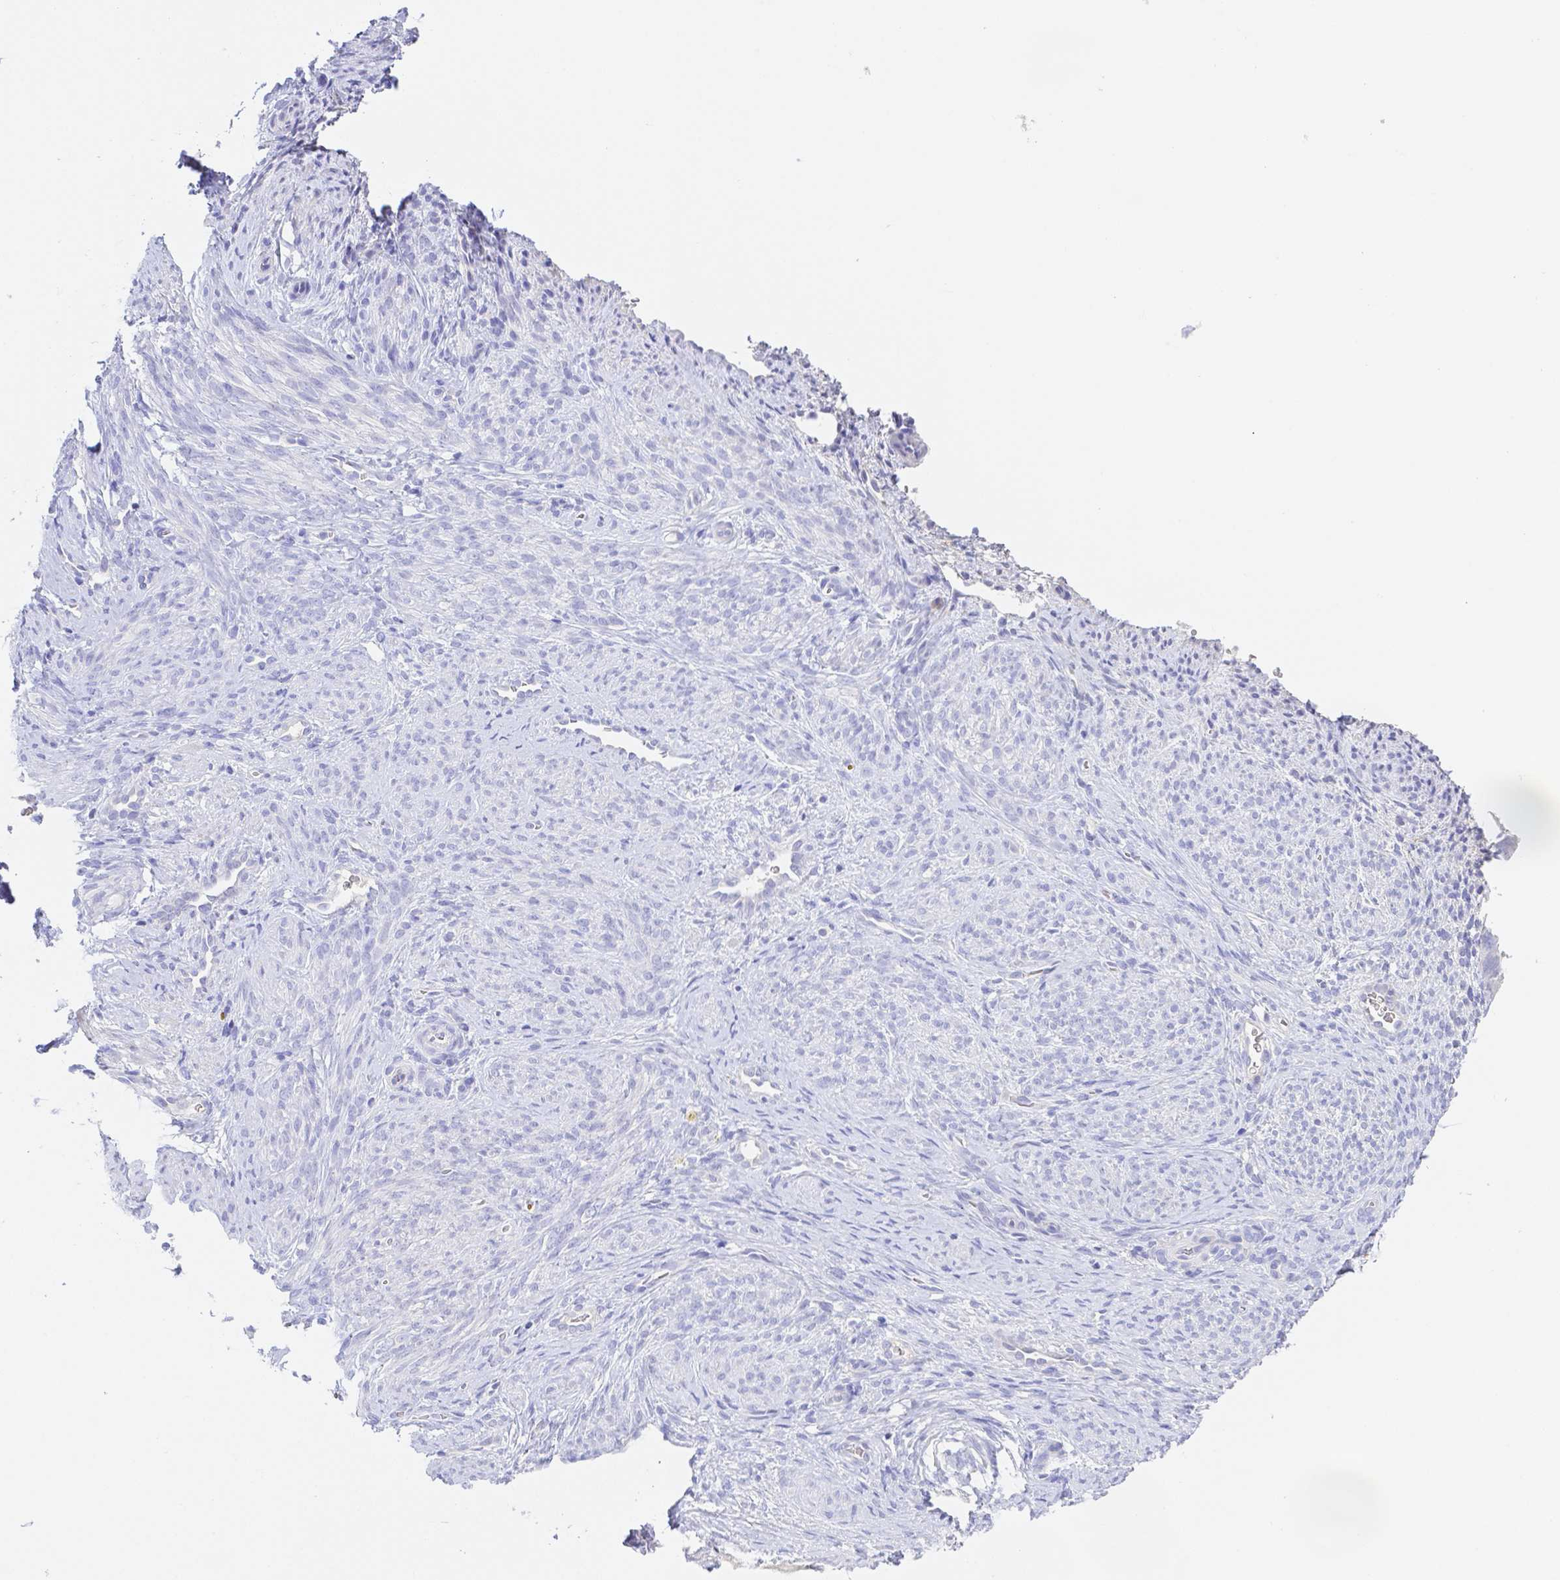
{"staining": {"intensity": "negative", "quantity": "none", "location": "none"}, "tissue": "endometrium", "cell_type": "Cells in endometrial stroma", "image_type": "normal", "snomed": [{"axis": "morphology", "description": "Normal tissue, NOS"}, {"axis": "topography", "description": "Endometrium"}], "caption": "Cells in endometrial stroma show no significant protein staining in unremarkable endometrium. (Stains: DAB (3,3'-diaminobenzidine) immunohistochemistry with hematoxylin counter stain, Microscopy: brightfield microscopy at high magnification).", "gene": "ZG16B", "patient": {"sex": "female", "age": 34}}